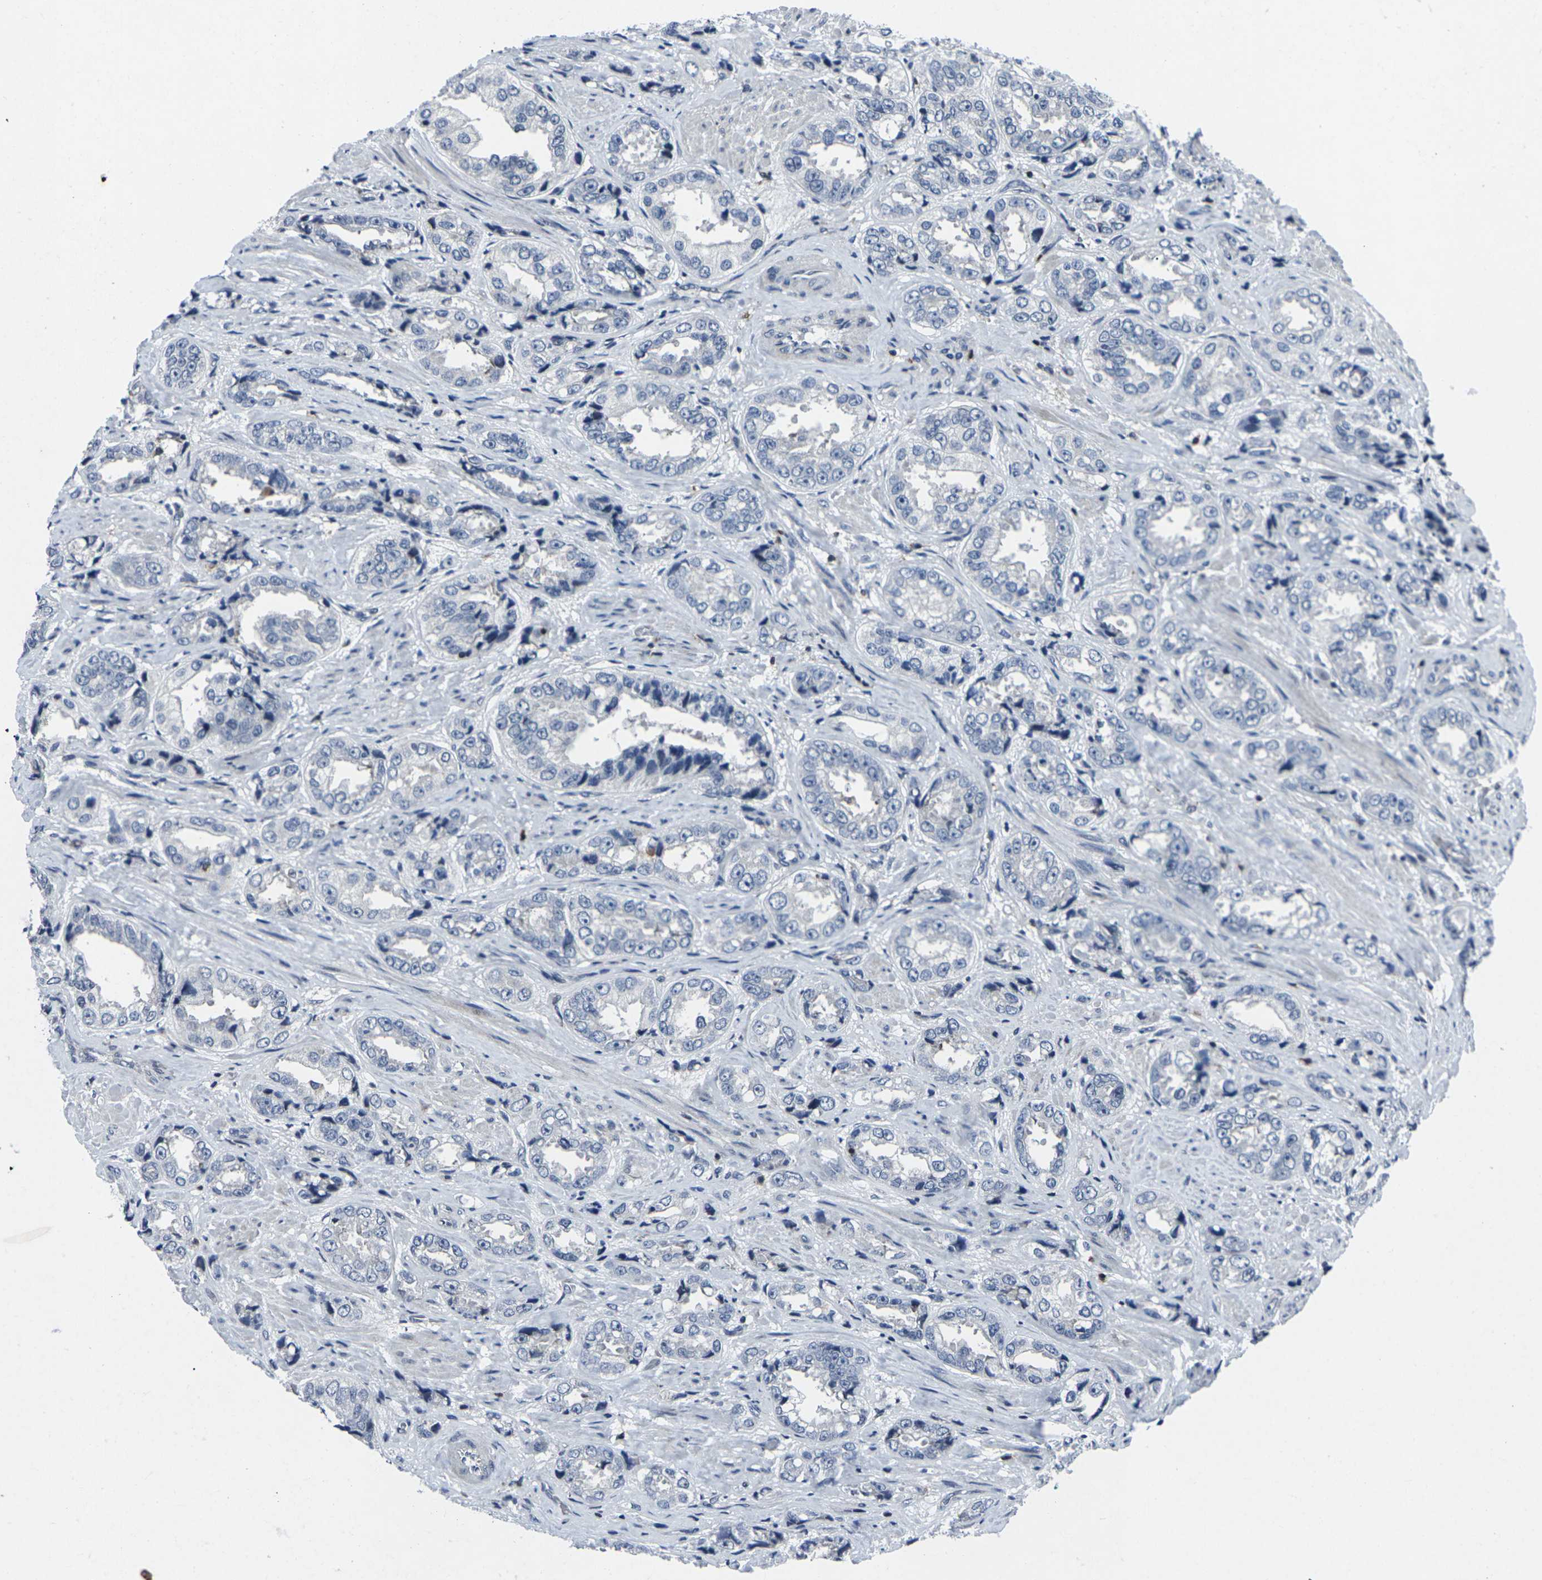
{"staining": {"intensity": "negative", "quantity": "none", "location": "none"}, "tissue": "prostate cancer", "cell_type": "Tumor cells", "image_type": "cancer", "snomed": [{"axis": "morphology", "description": "Adenocarcinoma, High grade"}, {"axis": "topography", "description": "Prostate"}], "caption": "There is no significant expression in tumor cells of adenocarcinoma (high-grade) (prostate). (Stains: DAB (3,3'-diaminobenzidine) IHC with hematoxylin counter stain, Microscopy: brightfield microscopy at high magnification).", "gene": "STAT4", "patient": {"sex": "male", "age": 61}}